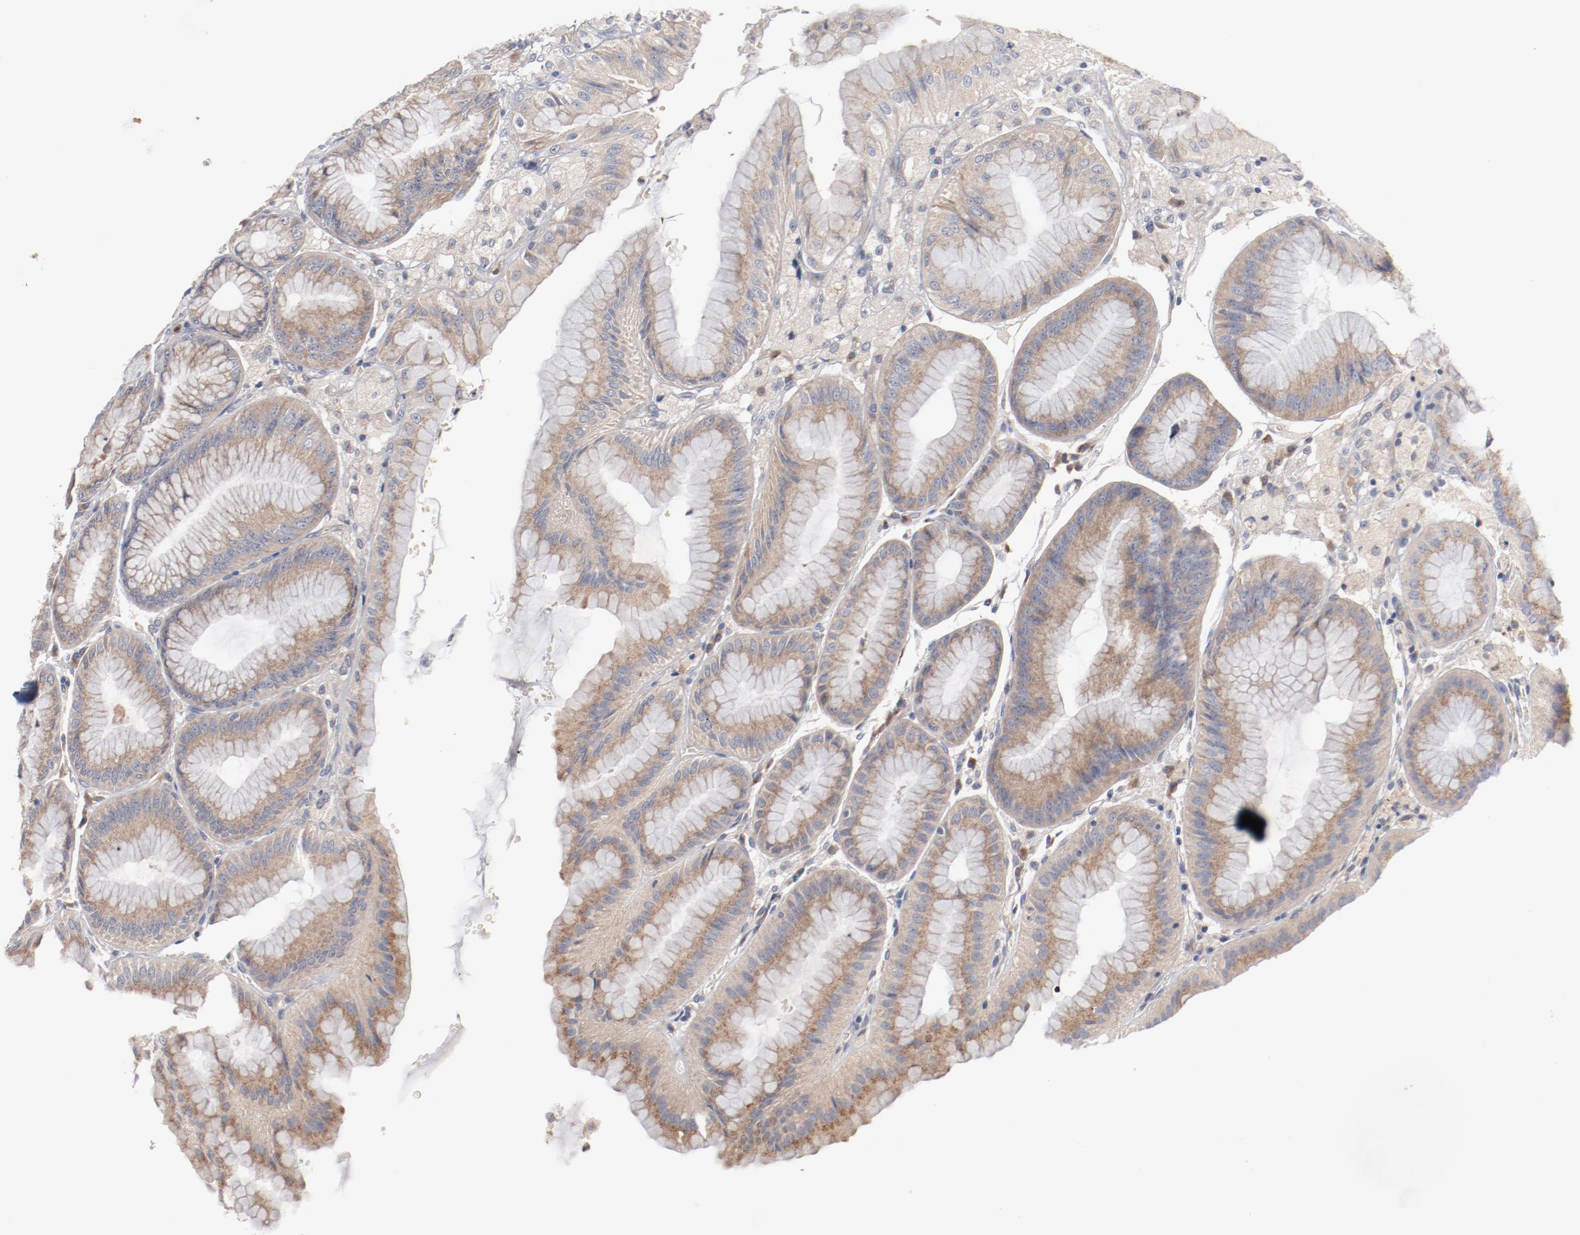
{"staining": {"intensity": "weak", "quantity": ">75%", "location": "cytoplasmic/membranous"}, "tissue": "stomach", "cell_type": "Glandular cells", "image_type": "normal", "snomed": [{"axis": "morphology", "description": "Normal tissue, NOS"}, {"axis": "topography", "description": "Stomach, lower"}], "caption": "Protein analysis of unremarkable stomach reveals weak cytoplasmic/membranous positivity in approximately >75% of glandular cells. (Brightfield microscopy of DAB IHC at high magnification).", "gene": "RNASE11", "patient": {"sex": "male", "age": 71}}